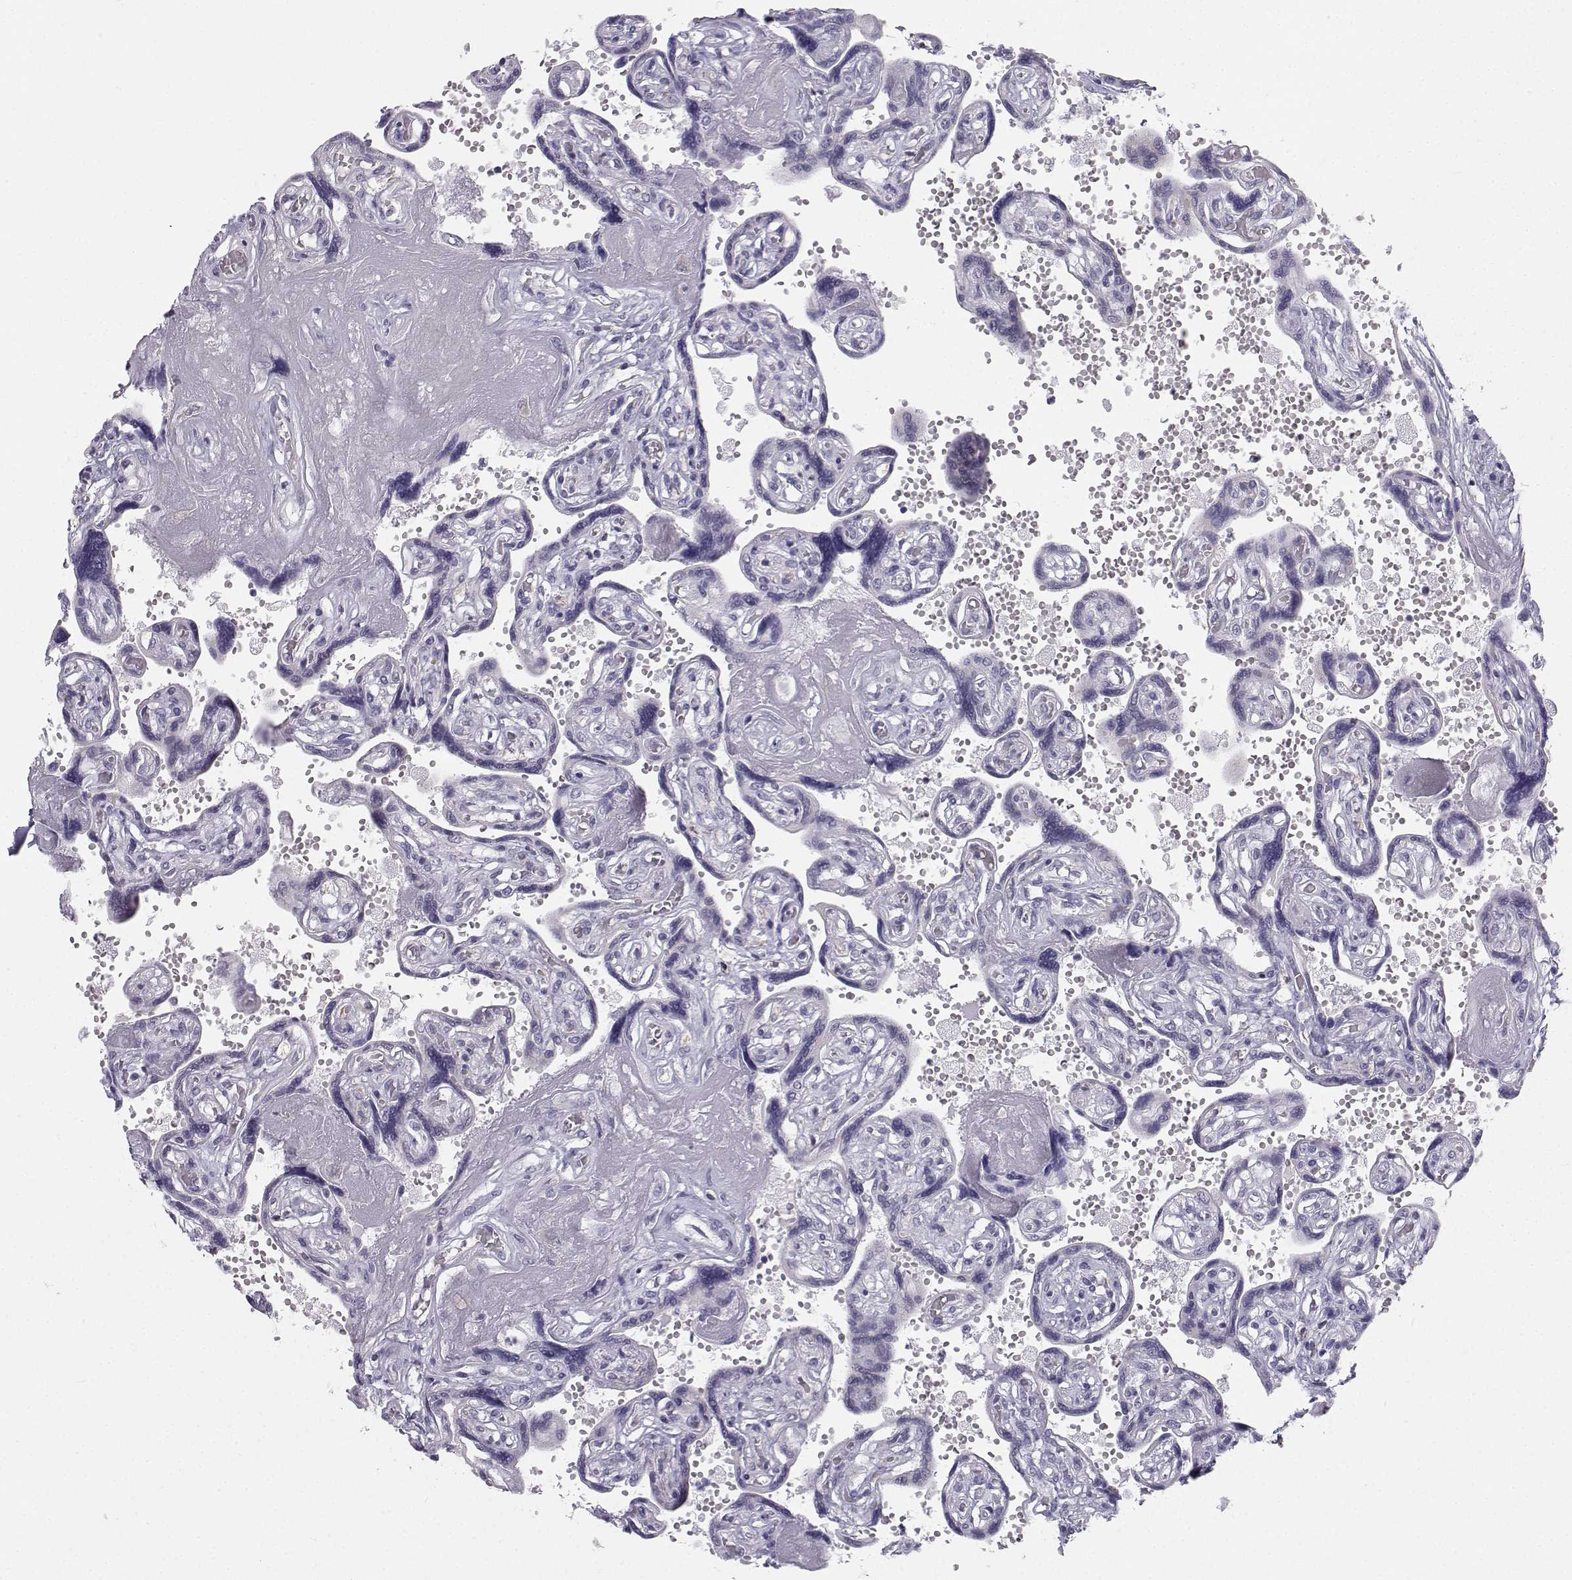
{"staining": {"intensity": "negative", "quantity": "none", "location": "none"}, "tissue": "placenta", "cell_type": "Decidual cells", "image_type": "normal", "snomed": [{"axis": "morphology", "description": "Normal tissue, NOS"}, {"axis": "topography", "description": "Placenta"}], "caption": "Unremarkable placenta was stained to show a protein in brown. There is no significant positivity in decidual cells.", "gene": "SYCE1", "patient": {"sex": "female", "age": 32}}